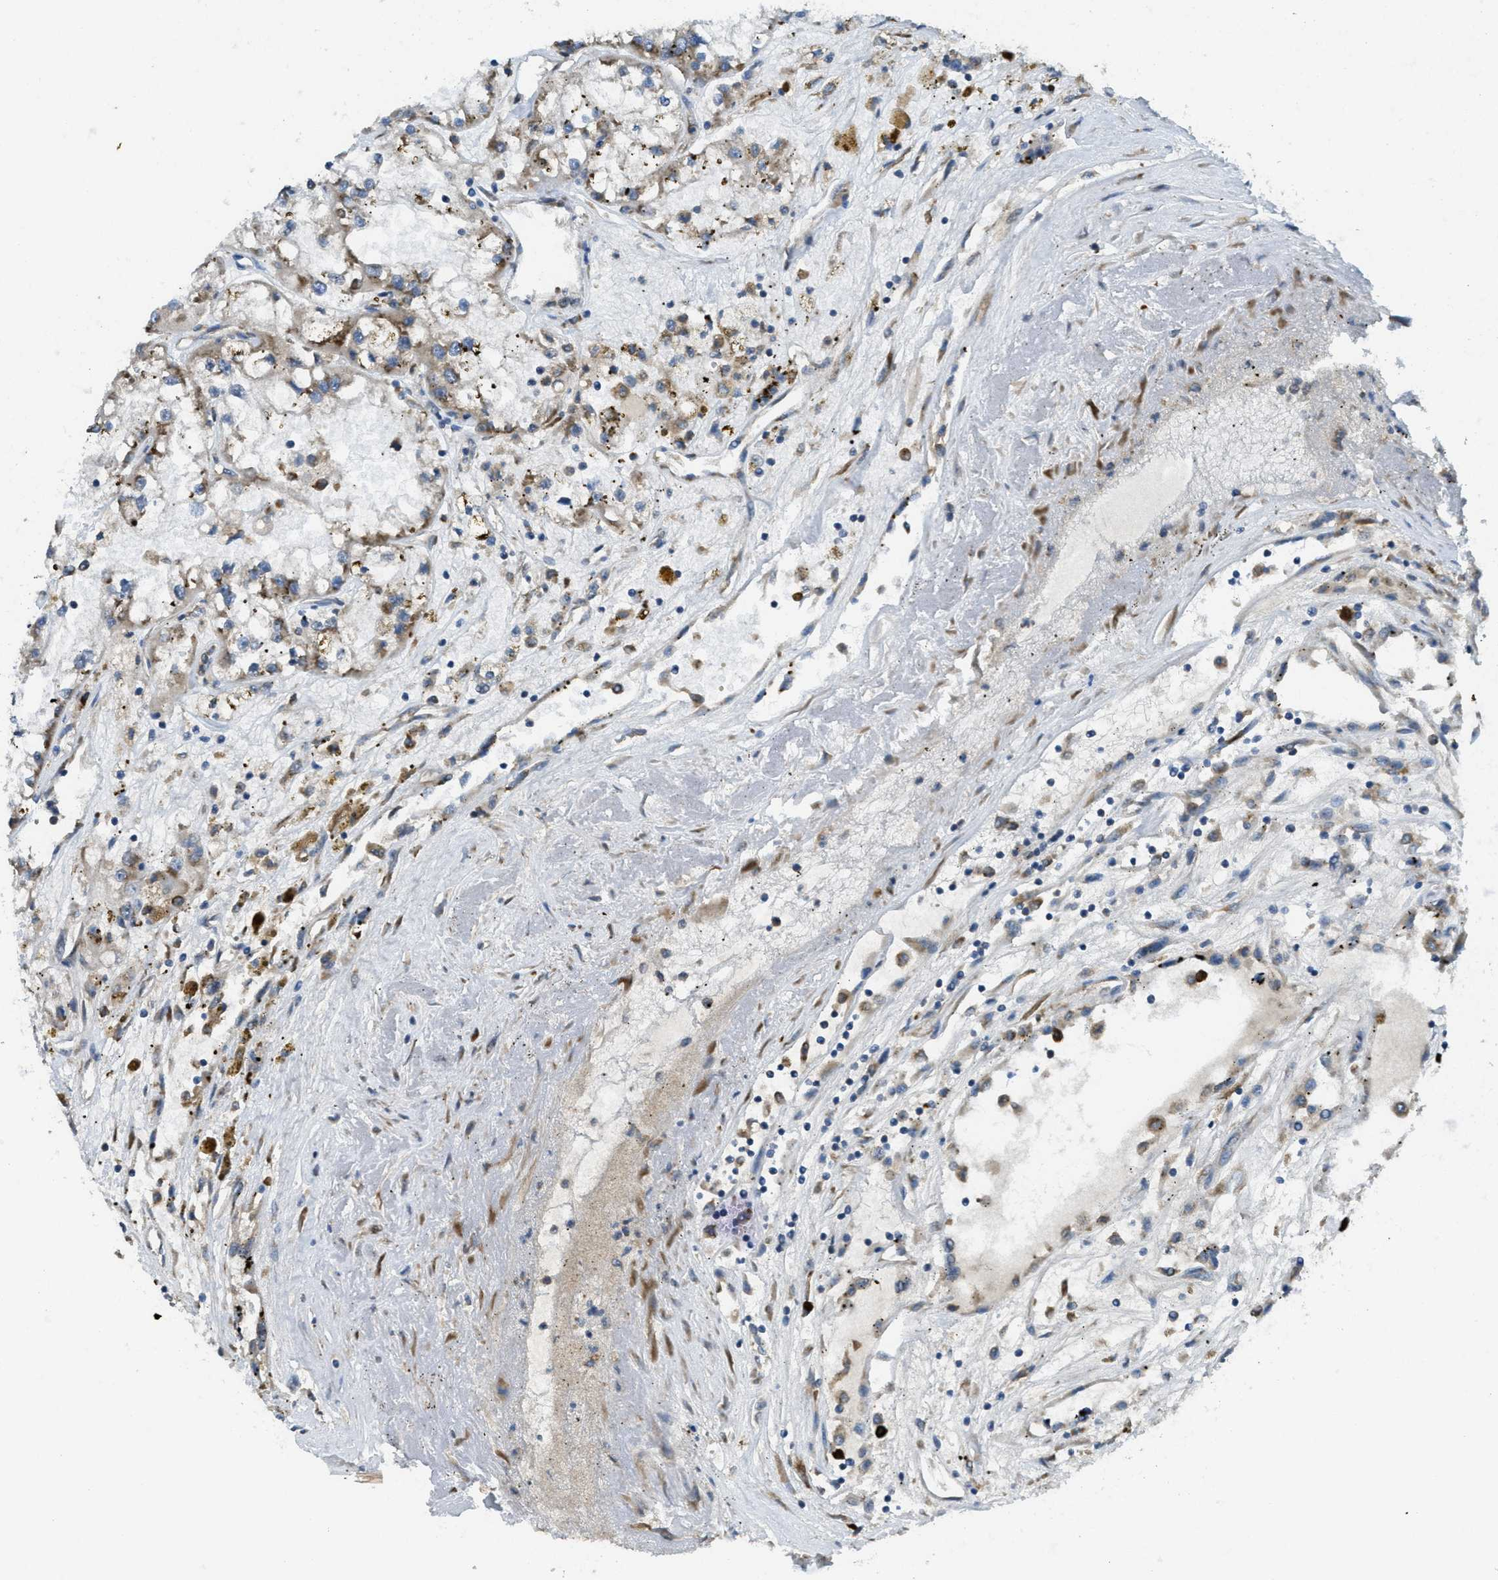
{"staining": {"intensity": "weak", "quantity": "25%-75%", "location": "cytoplasmic/membranous"}, "tissue": "renal cancer", "cell_type": "Tumor cells", "image_type": "cancer", "snomed": [{"axis": "morphology", "description": "Adenocarcinoma, NOS"}, {"axis": "topography", "description": "Kidney"}], "caption": "Immunohistochemical staining of renal adenocarcinoma displays weak cytoplasmic/membranous protein positivity in about 25%-75% of tumor cells.", "gene": "SSR1", "patient": {"sex": "female", "age": 52}}